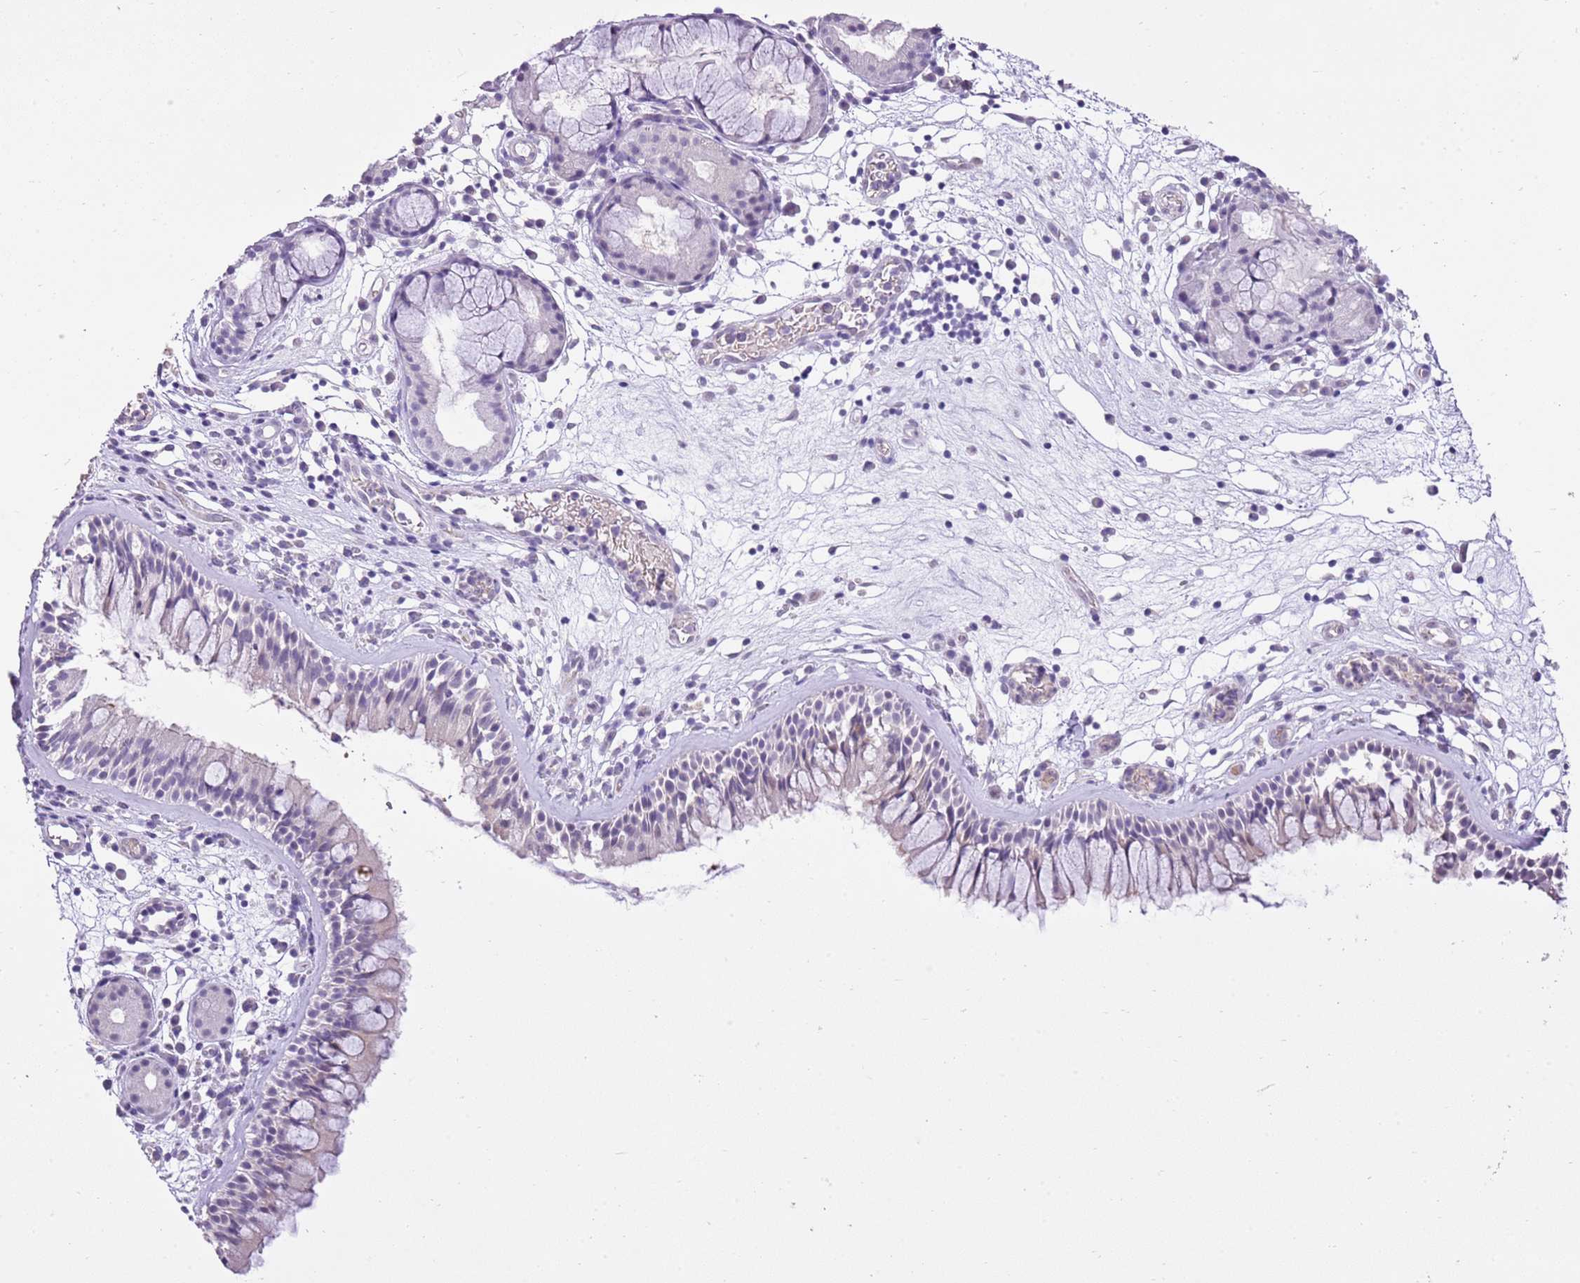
{"staining": {"intensity": "weak", "quantity": "<25%", "location": "cytoplasmic/membranous"}, "tissue": "nasopharynx", "cell_type": "Respiratory epithelial cells", "image_type": "normal", "snomed": [{"axis": "morphology", "description": "Normal tissue, NOS"}, {"axis": "morphology", "description": "Inflammation, NOS"}, {"axis": "morphology", "description": "Malignant melanoma, Metastatic site"}, {"axis": "topography", "description": "Nasopharynx"}], "caption": "IHC histopathology image of normal human nasopharynx stained for a protein (brown), which exhibits no staining in respiratory epithelial cells. (Brightfield microscopy of DAB (3,3'-diaminobenzidine) immunohistochemistry (IHC) at high magnification).", "gene": "XPO7", "patient": {"sex": "male", "age": 70}}